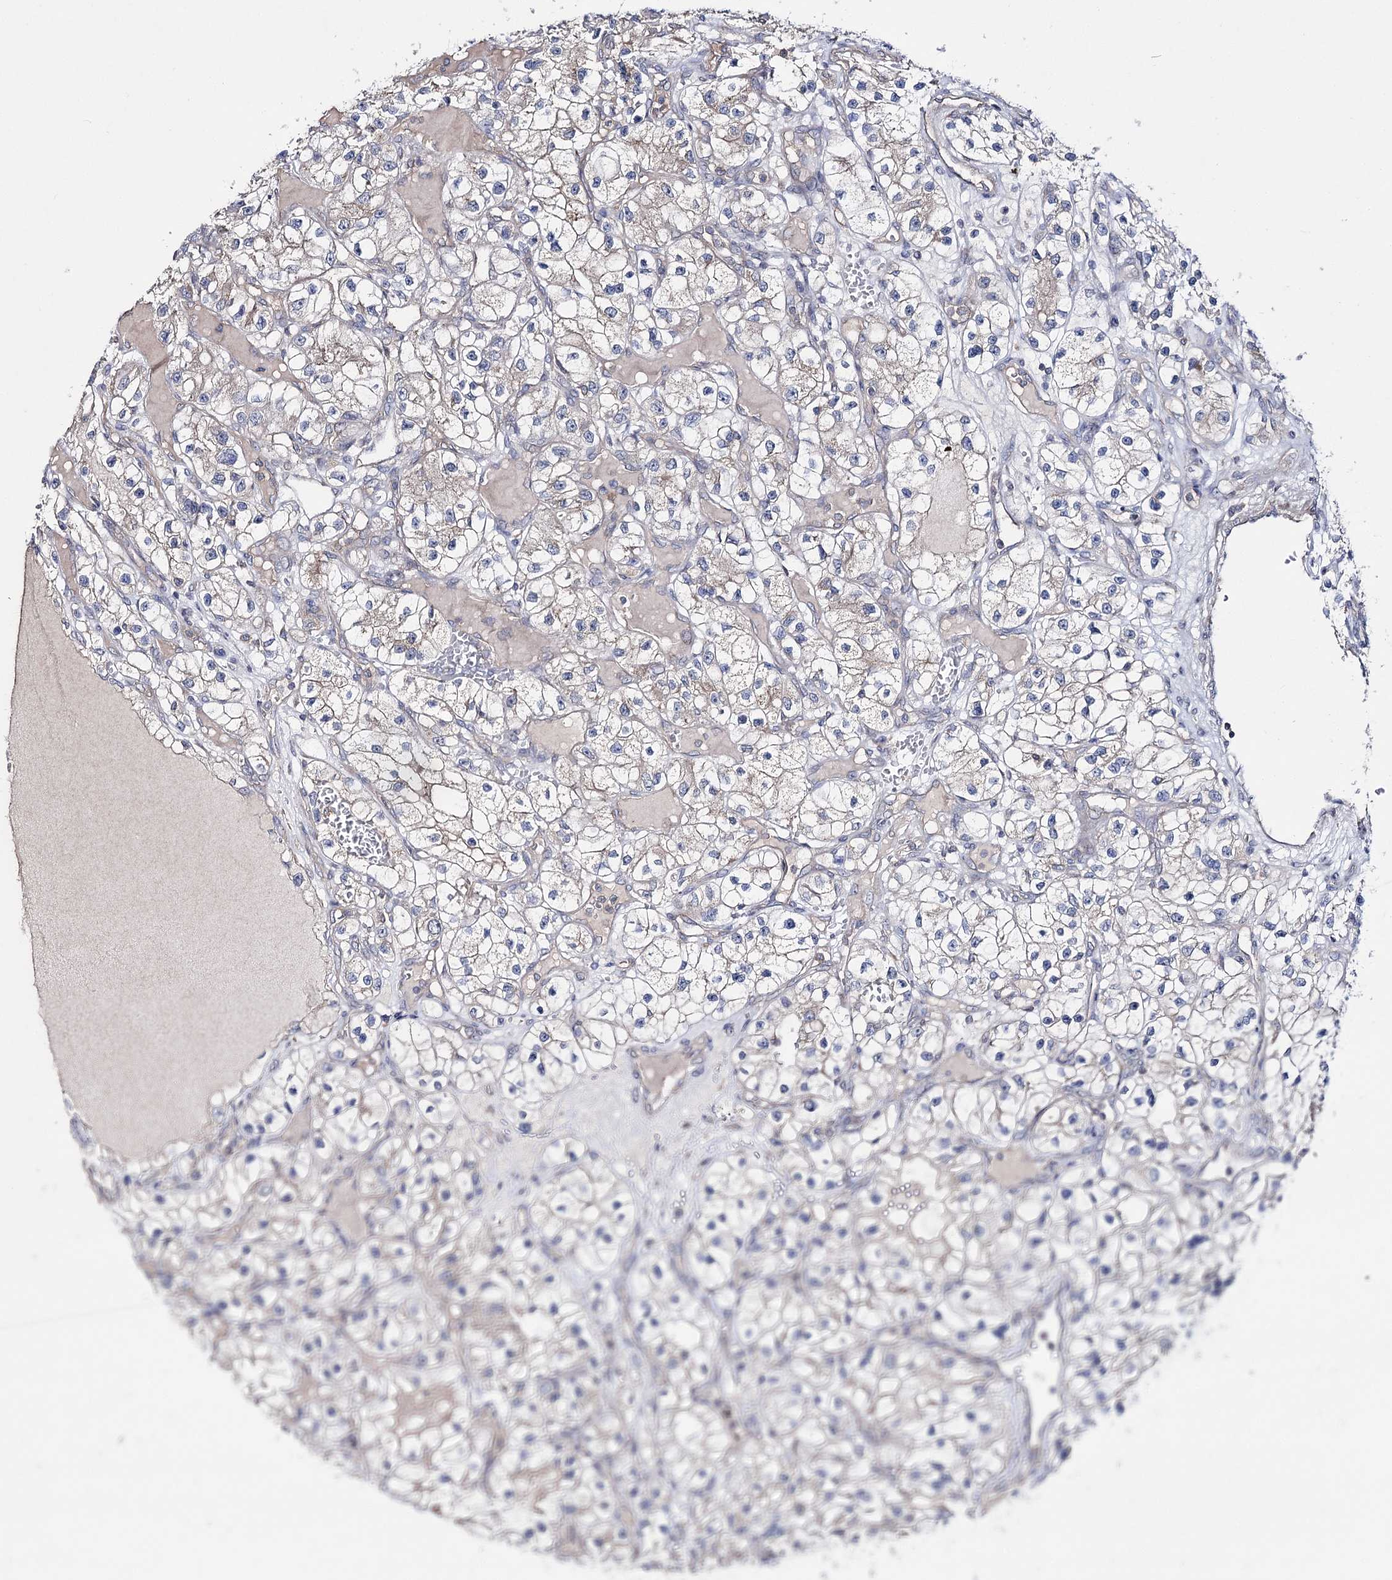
{"staining": {"intensity": "weak", "quantity": "<25%", "location": "cytoplasmic/membranous"}, "tissue": "renal cancer", "cell_type": "Tumor cells", "image_type": "cancer", "snomed": [{"axis": "morphology", "description": "Adenocarcinoma, NOS"}, {"axis": "topography", "description": "Kidney"}], "caption": "Renal cancer (adenocarcinoma) was stained to show a protein in brown. There is no significant positivity in tumor cells.", "gene": "AURKC", "patient": {"sex": "female", "age": 57}}